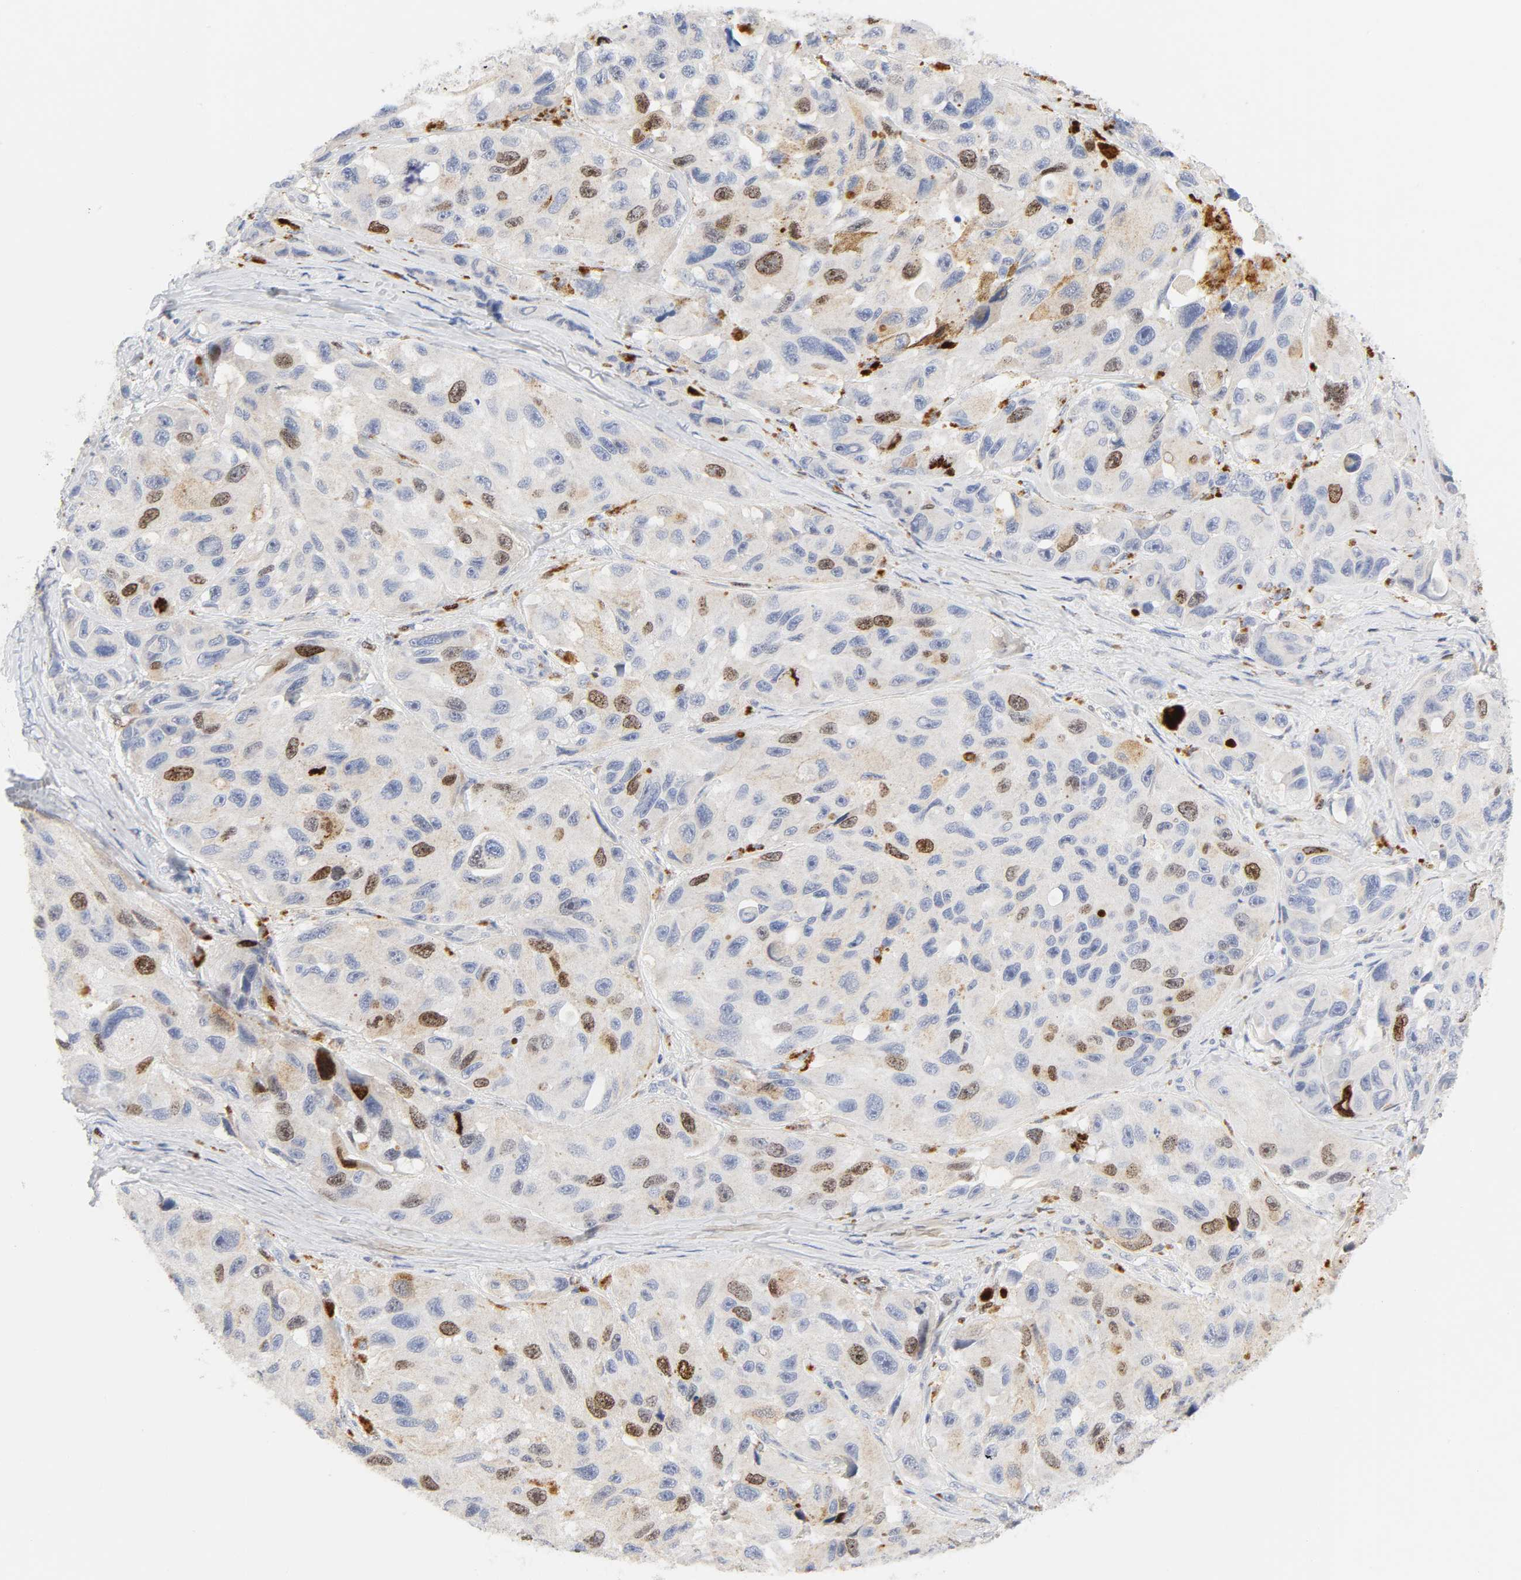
{"staining": {"intensity": "moderate", "quantity": "<25%", "location": "nuclear"}, "tissue": "melanoma", "cell_type": "Tumor cells", "image_type": "cancer", "snomed": [{"axis": "morphology", "description": "Malignant melanoma, NOS"}, {"axis": "topography", "description": "Skin"}], "caption": "Malignant melanoma was stained to show a protein in brown. There is low levels of moderate nuclear staining in approximately <25% of tumor cells. Using DAB (brown) and hematoxylin (blue) stains, captured at high magnification using brightfield microscopy.", "gene": "BIRC5", "patient": {"sex": "female", "age": 73}}